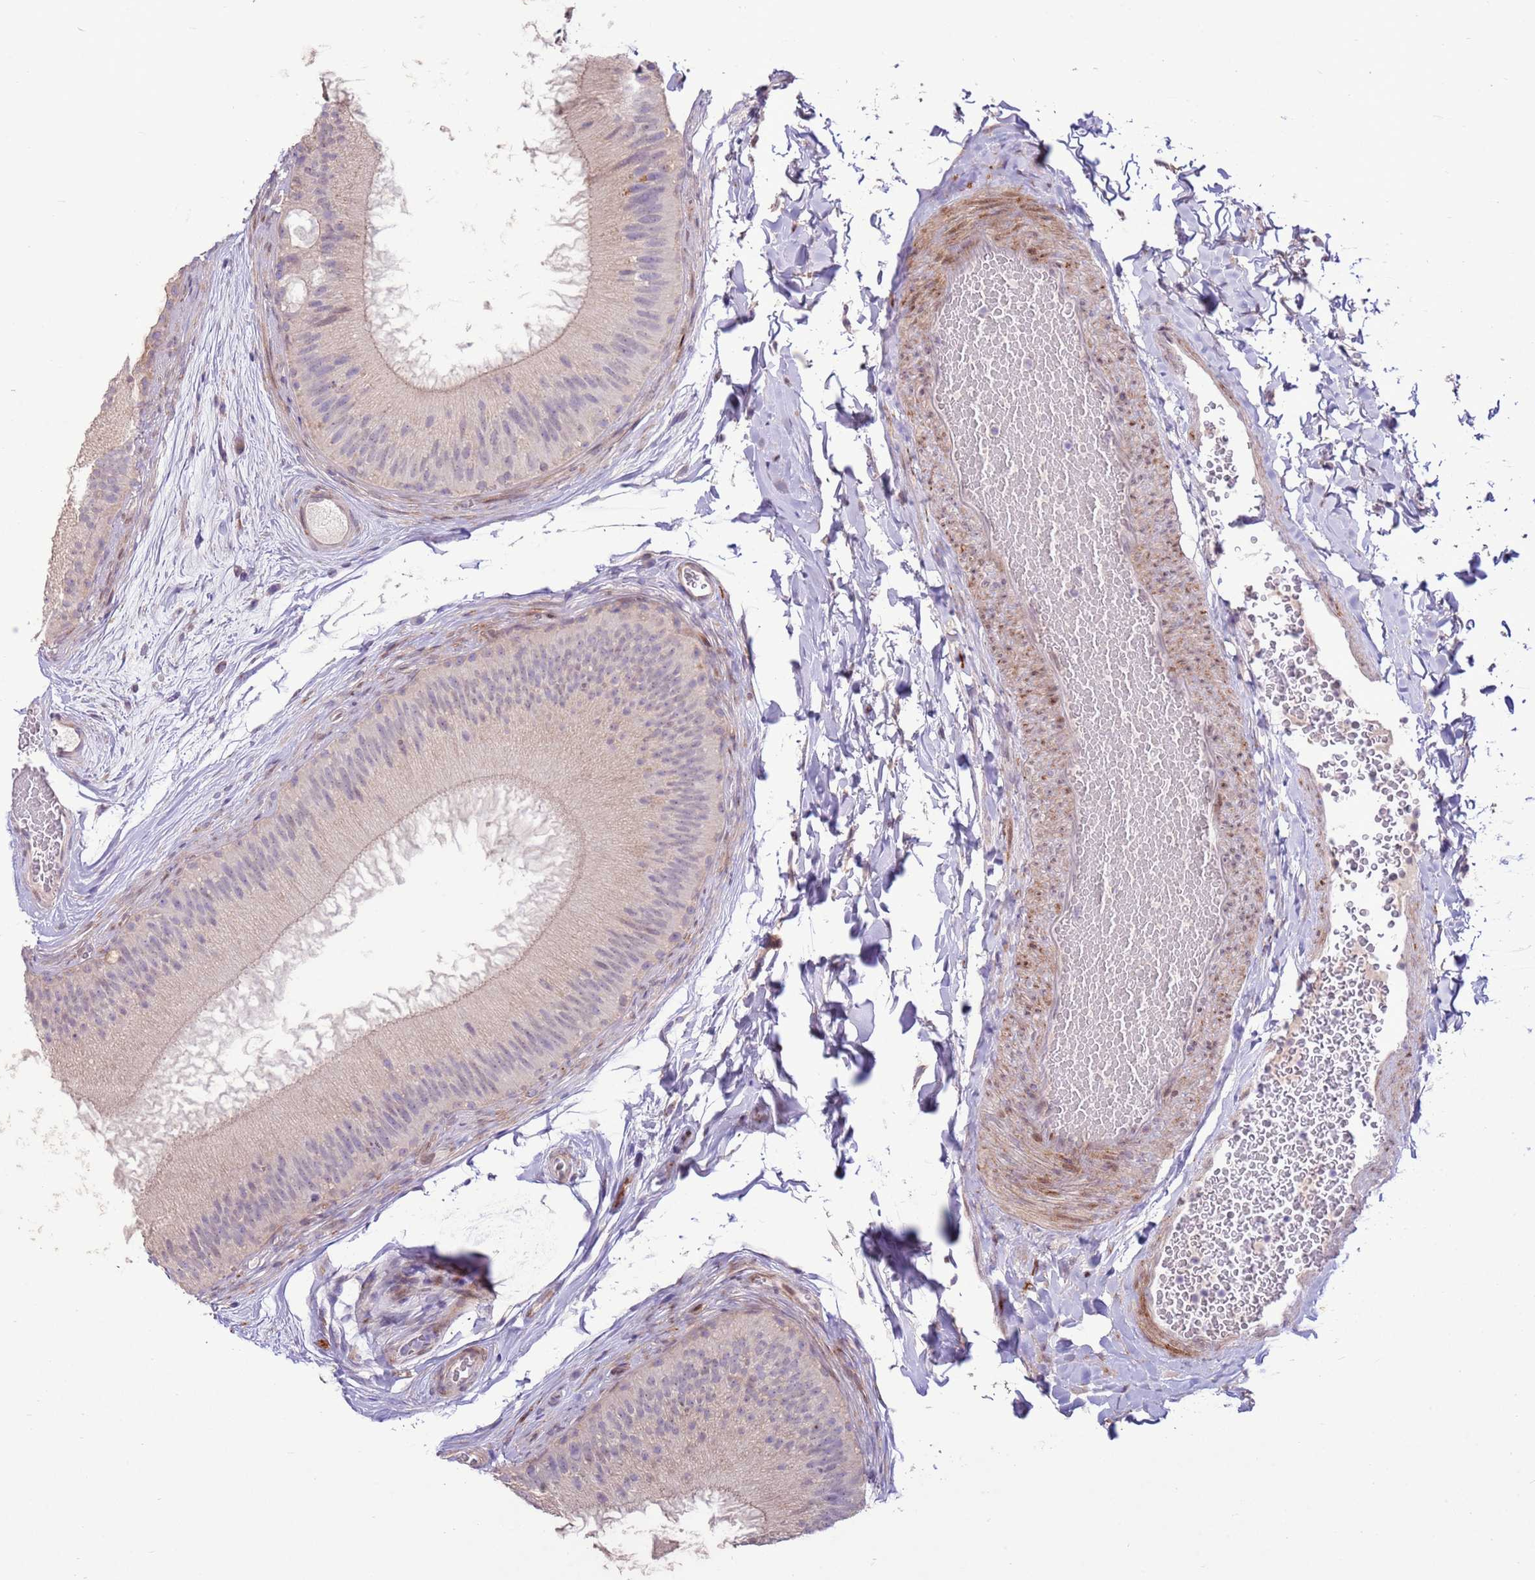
{"staining": {"intensity": "weak", "quantity": "<25%", "location": "cytoplasmic/membranous,nuclear"}, "tissue": "epididymis", "cell_type": "Glandular cells", "image_type": "normal", "snomed": [{"axis": "morphology", "description": "Normal tissue, NOS"}, {"axis": "topography", "description": "Epididymis"}], "caption": "This is an immunohistochemistry histopathology image of unremarkable epididymis. There is no staining in glandular cells.", "gene": "LGI4", "patient": {"sex": "male", "age": 45}}